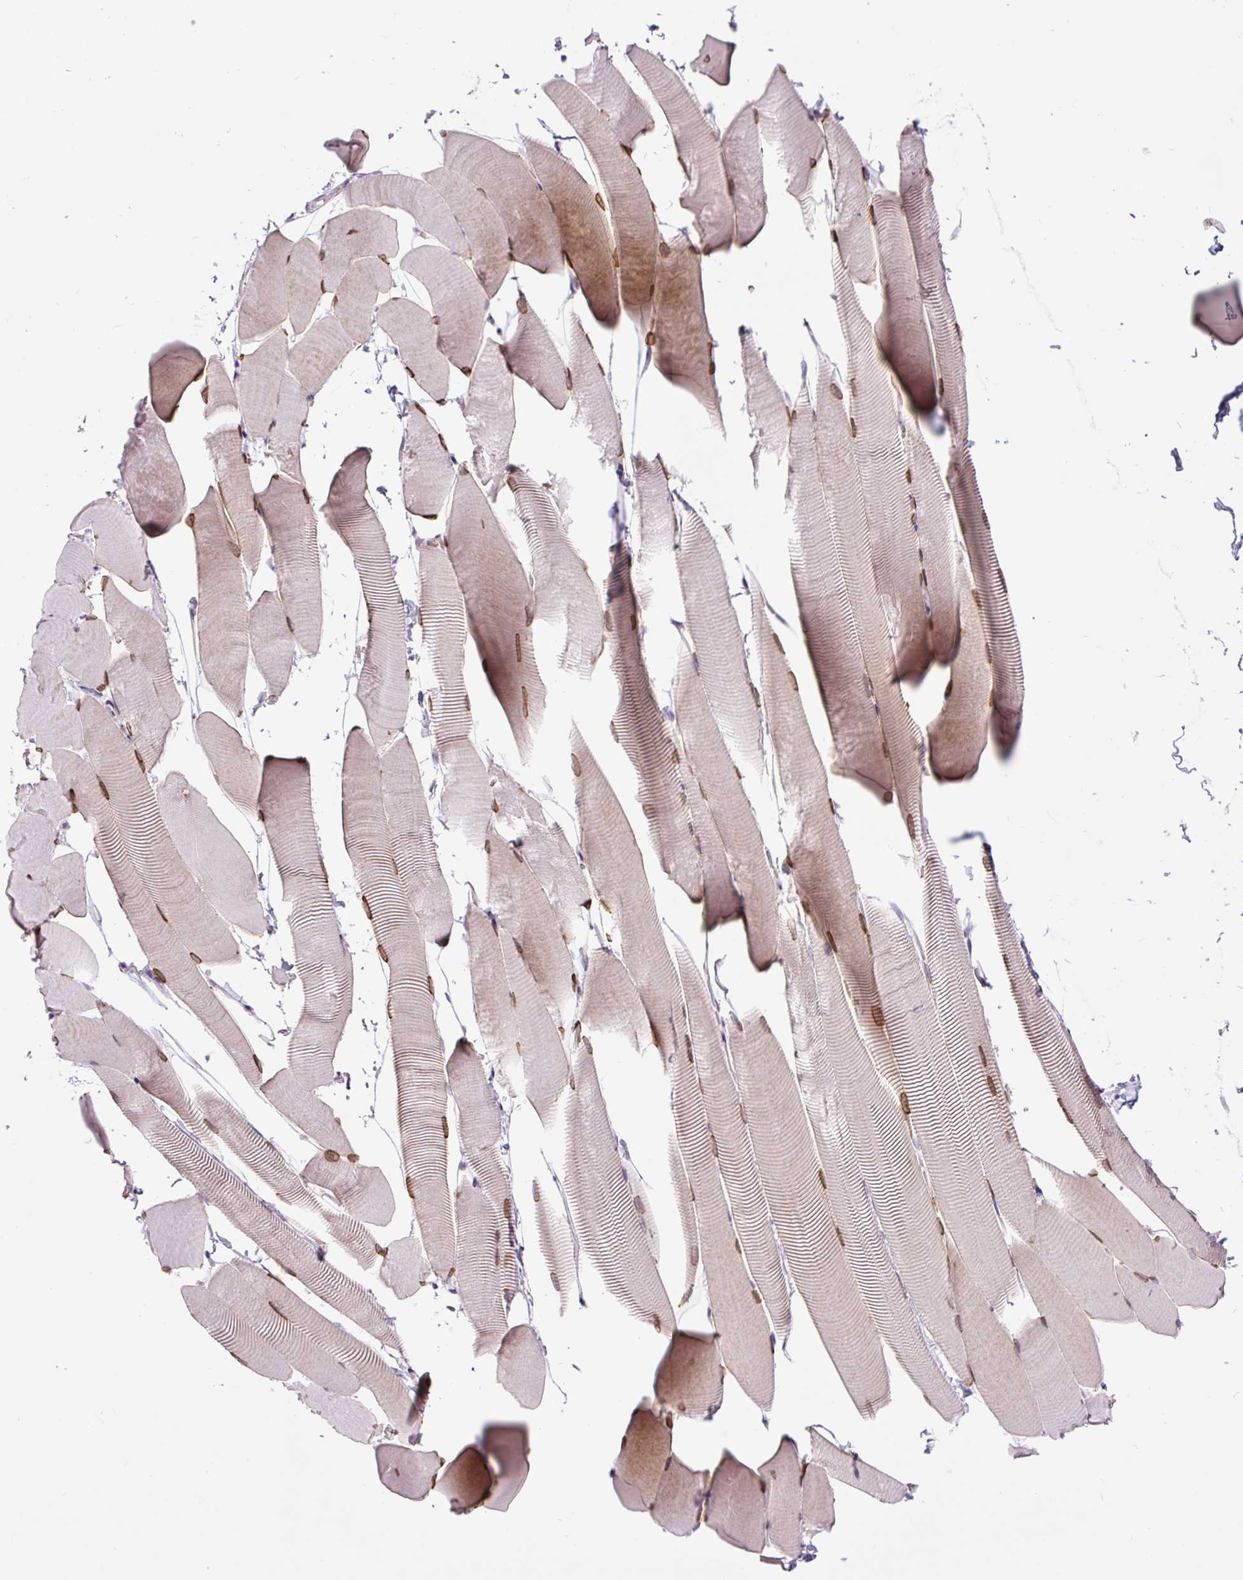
{"staining": {"intensity": "moderate", "quantity": "25%-75%", "location": "cytoplasmic/membranous,nuclear"}, "tissue": "skeletal muscle", "cell_type": "Myocytes", "image_type": "normal", "snomed": [{"axis": "morphology", "description": "Normal tissue, NOS"}, {"axis": "topography", "description": "Skeletal muscle"}], "caption": "Protein expression analysis of benign skeletal muscle displays moderate cytoplasmic/membranous,nuclear positivity in about 25%-75% of myocytes.", "gene": "PCM1", "patient": {"sex": "male", "age": 25}}